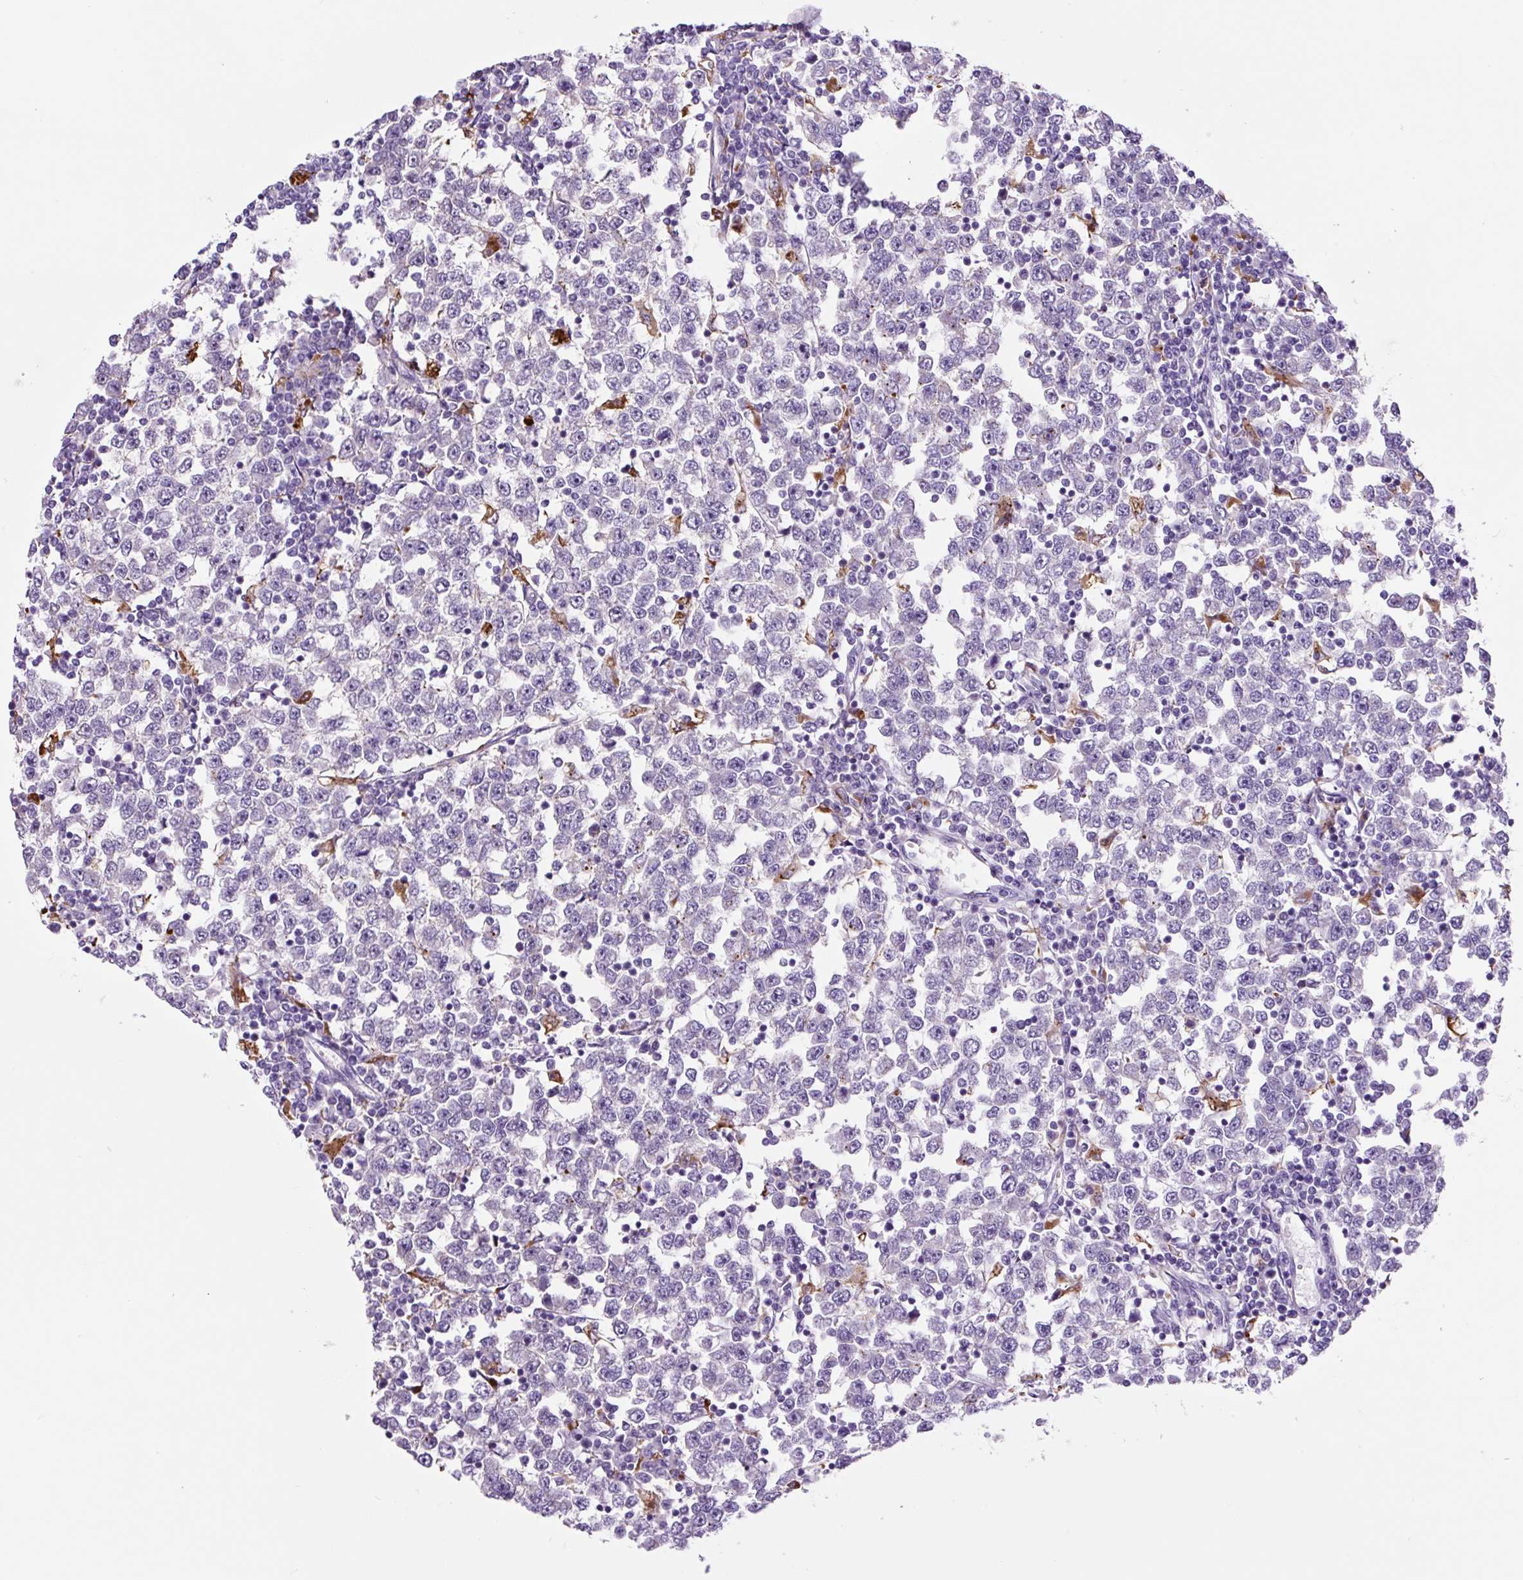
{"staining": {"intensity": "negative", "quantity": "none", "location": "none"}, "tissue": "testis cancer", "cell_type": "Tumor cells", "image_type": "cancer", "snomed": [{"axis": "morphology", "description": "Seminoma, NOS"}, {"axis": "topography", "description": "Testis"}], "caption": "Tumor cells are negative for brown protein staining in testis seminoma.", "gene": "LCN10", "patient": {"sex": "male", "age": 65}}